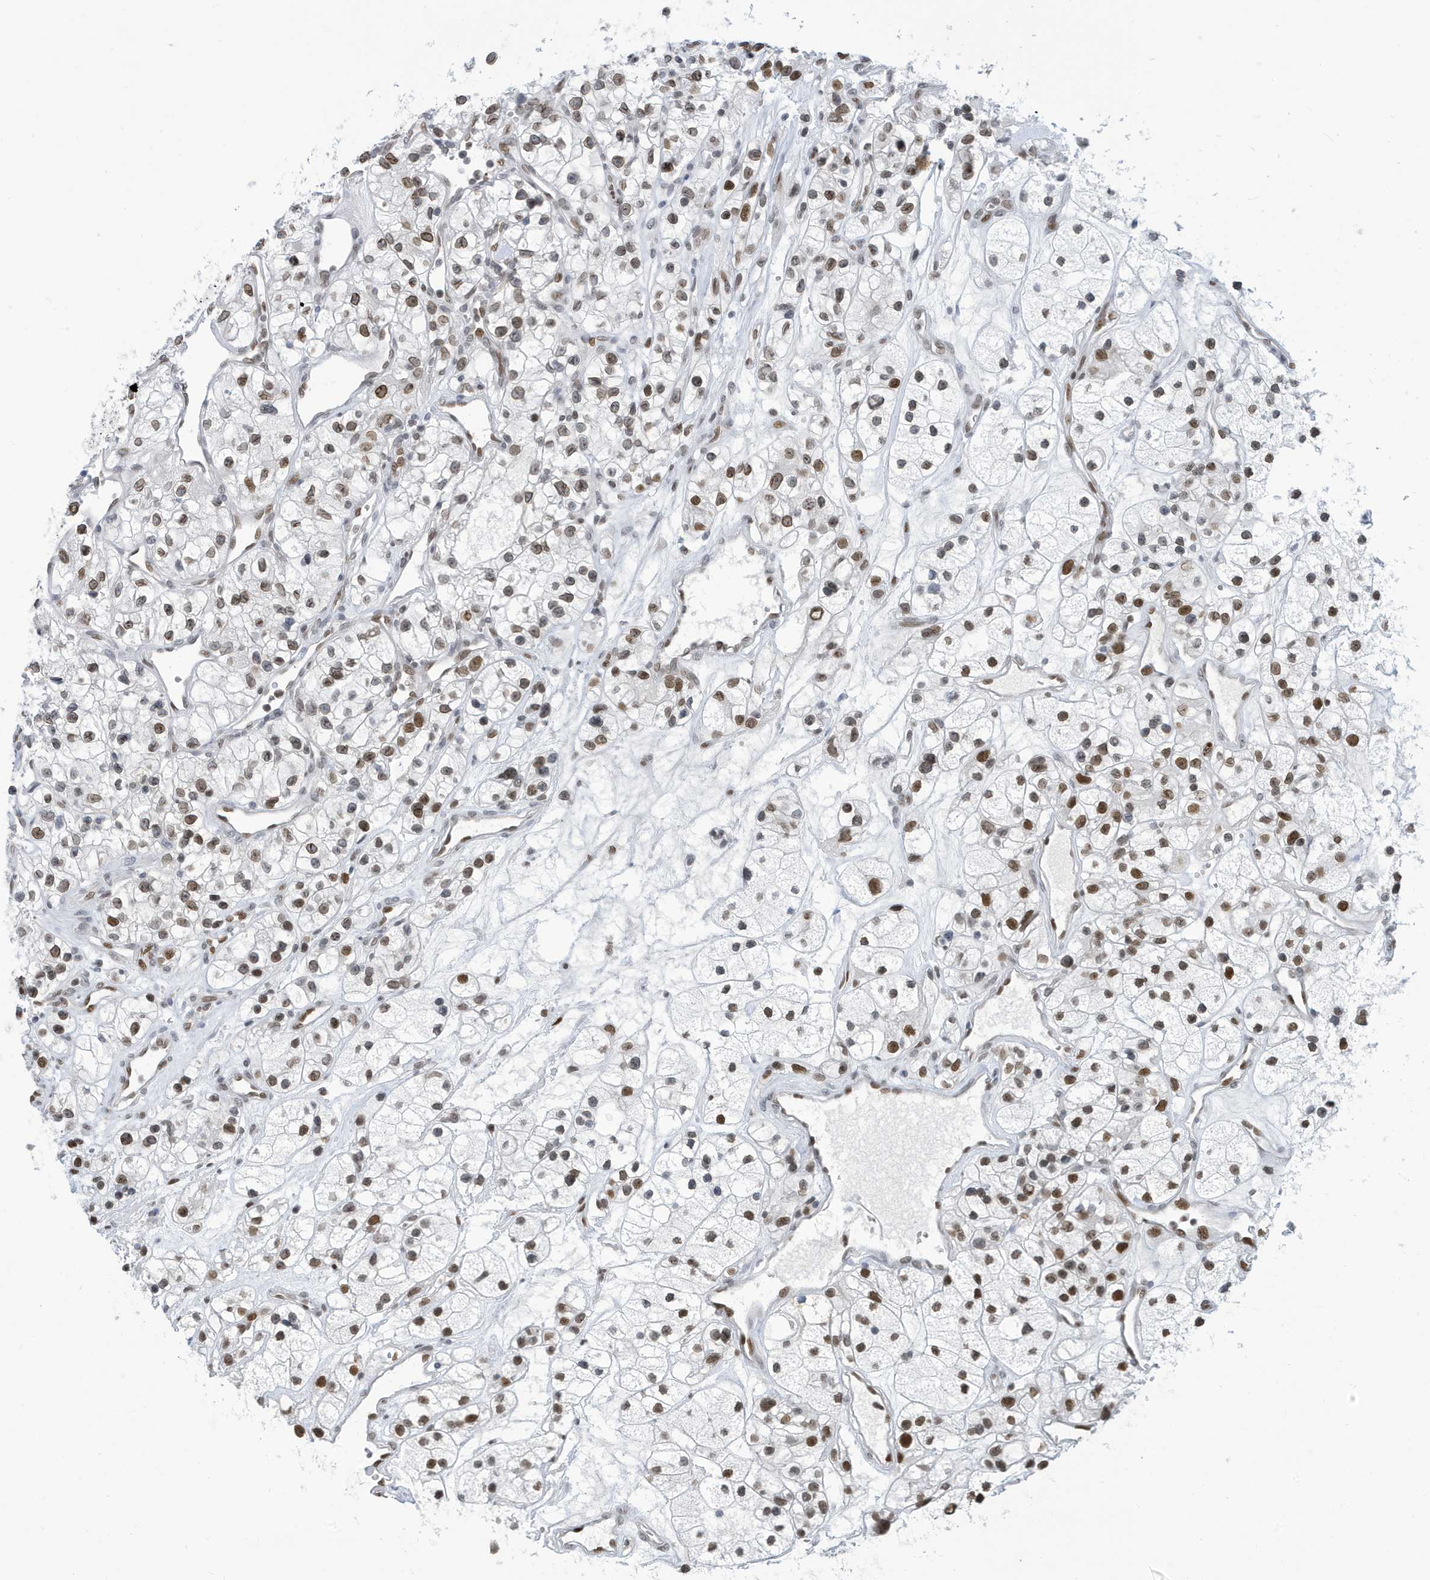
{"staining": {"intensity": "strong", "quantity": "25%-75%", "location": "nuclear"}, "tissue": "renal cancer", "cell_type": "Tumor cells", "image_type": "cancer", "snomed": [{"axis": "morphology", "description": "Adenocarcinoma, NOS"}, {"axis": "topography", "description": "Kidney"}], "caption": "Immunohistochemical staining of human adenocarcinoma (renal) shows high levels of strong nuclear protein positivity in approximately 25%-75% of tumor cells.", "gene": "PCYT1A", "patient": {"sex": "female", "age": 57}}